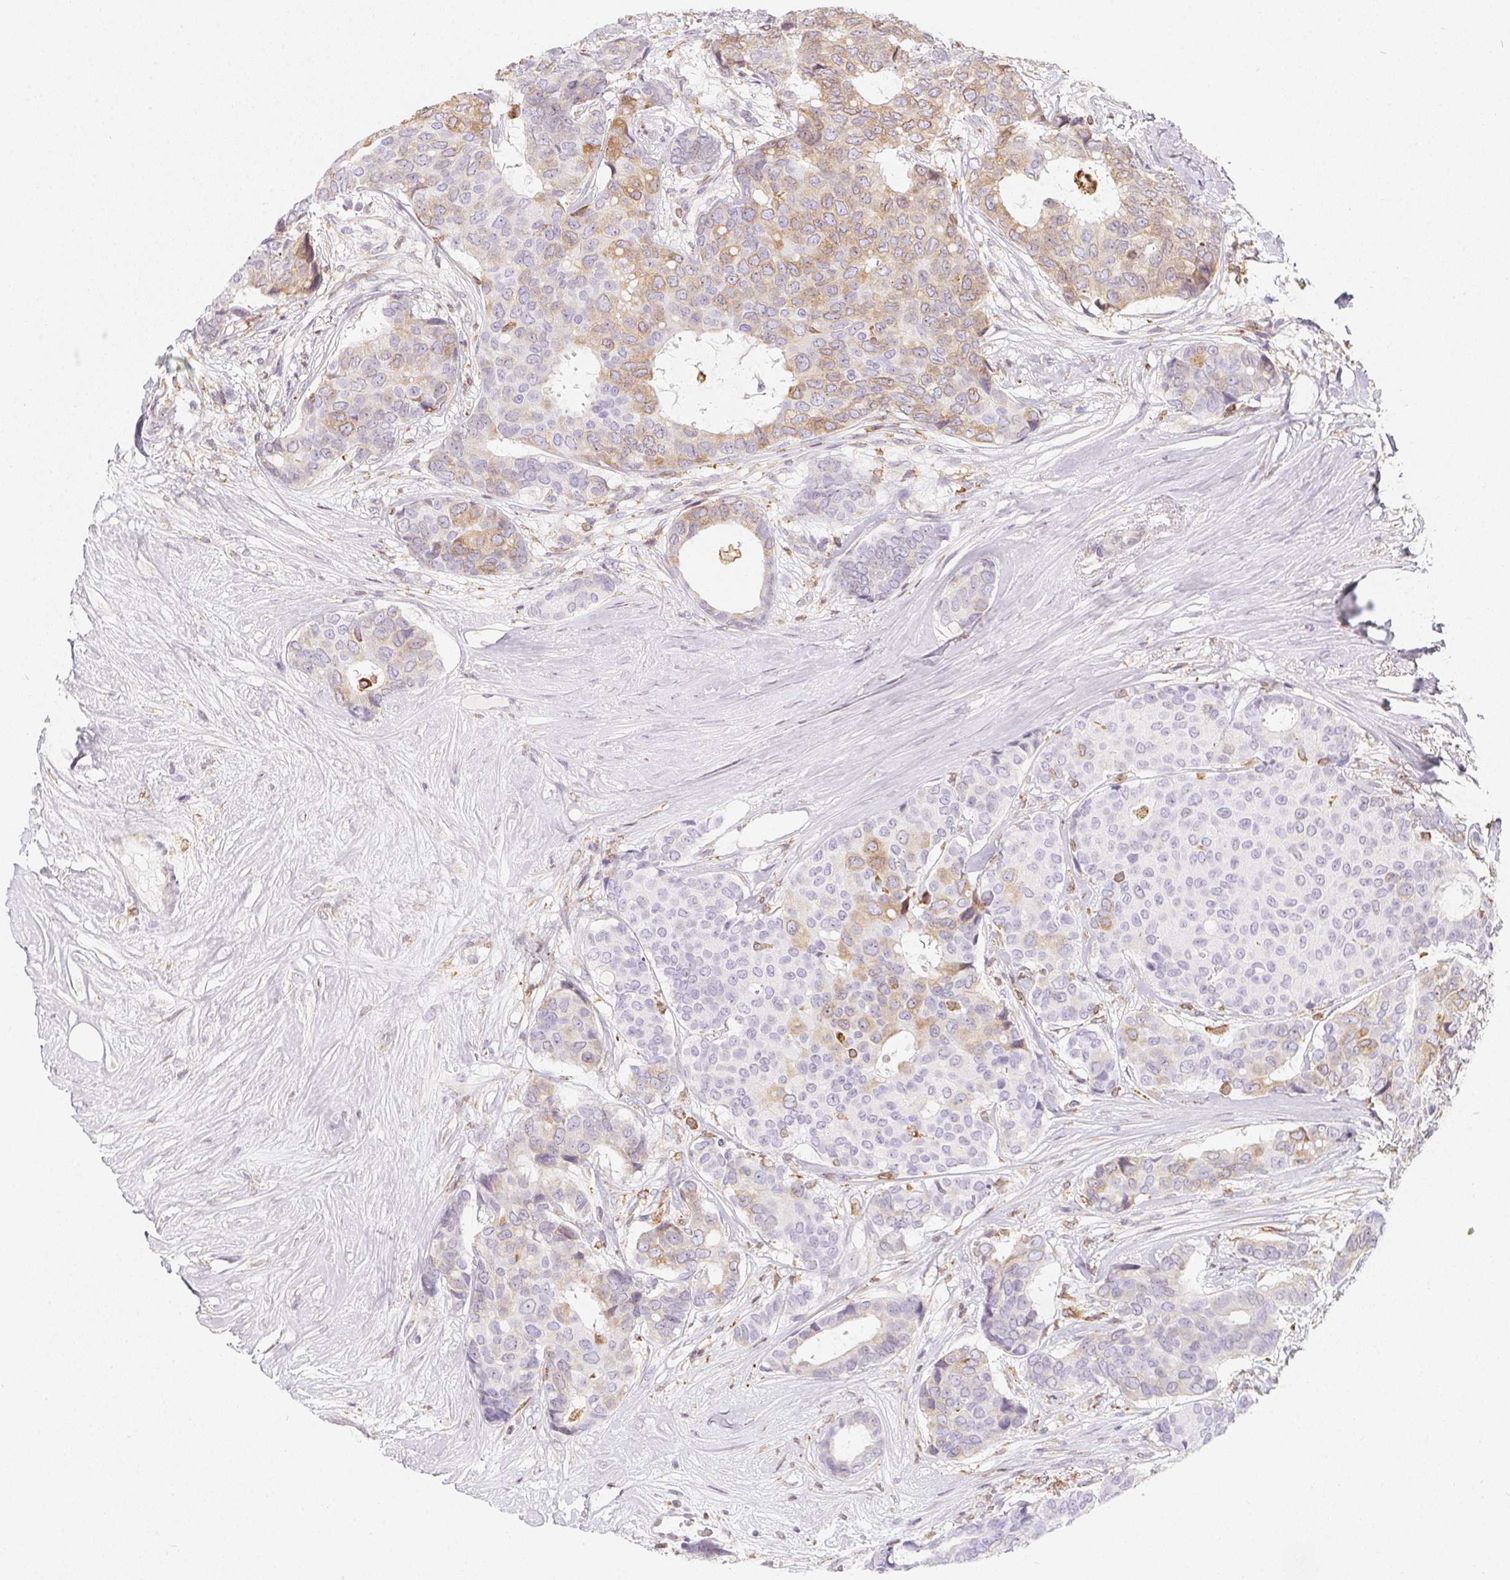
{"staining": {"intensity": "weak", "quantity": "25%-75%", "location": "cytoplasmic/membranous"}, "tissue": "breast cancer", "cell_type": "Tumor cells", "image_type": "cancer", "snomed": [{"axis": "morphology", "description": "Duct carcinoma"}, {"axis": "topography", "description": "Breast"}], "caption": "There is low levels of weak cytoplasmic/membranous expression in tumor cells of breast invasive ductal carcinoma, as demonstrated by immunohistochemical staining (brown color).", "gene": "SOAT1", "patient": {"sex": "female", "age": 75}}